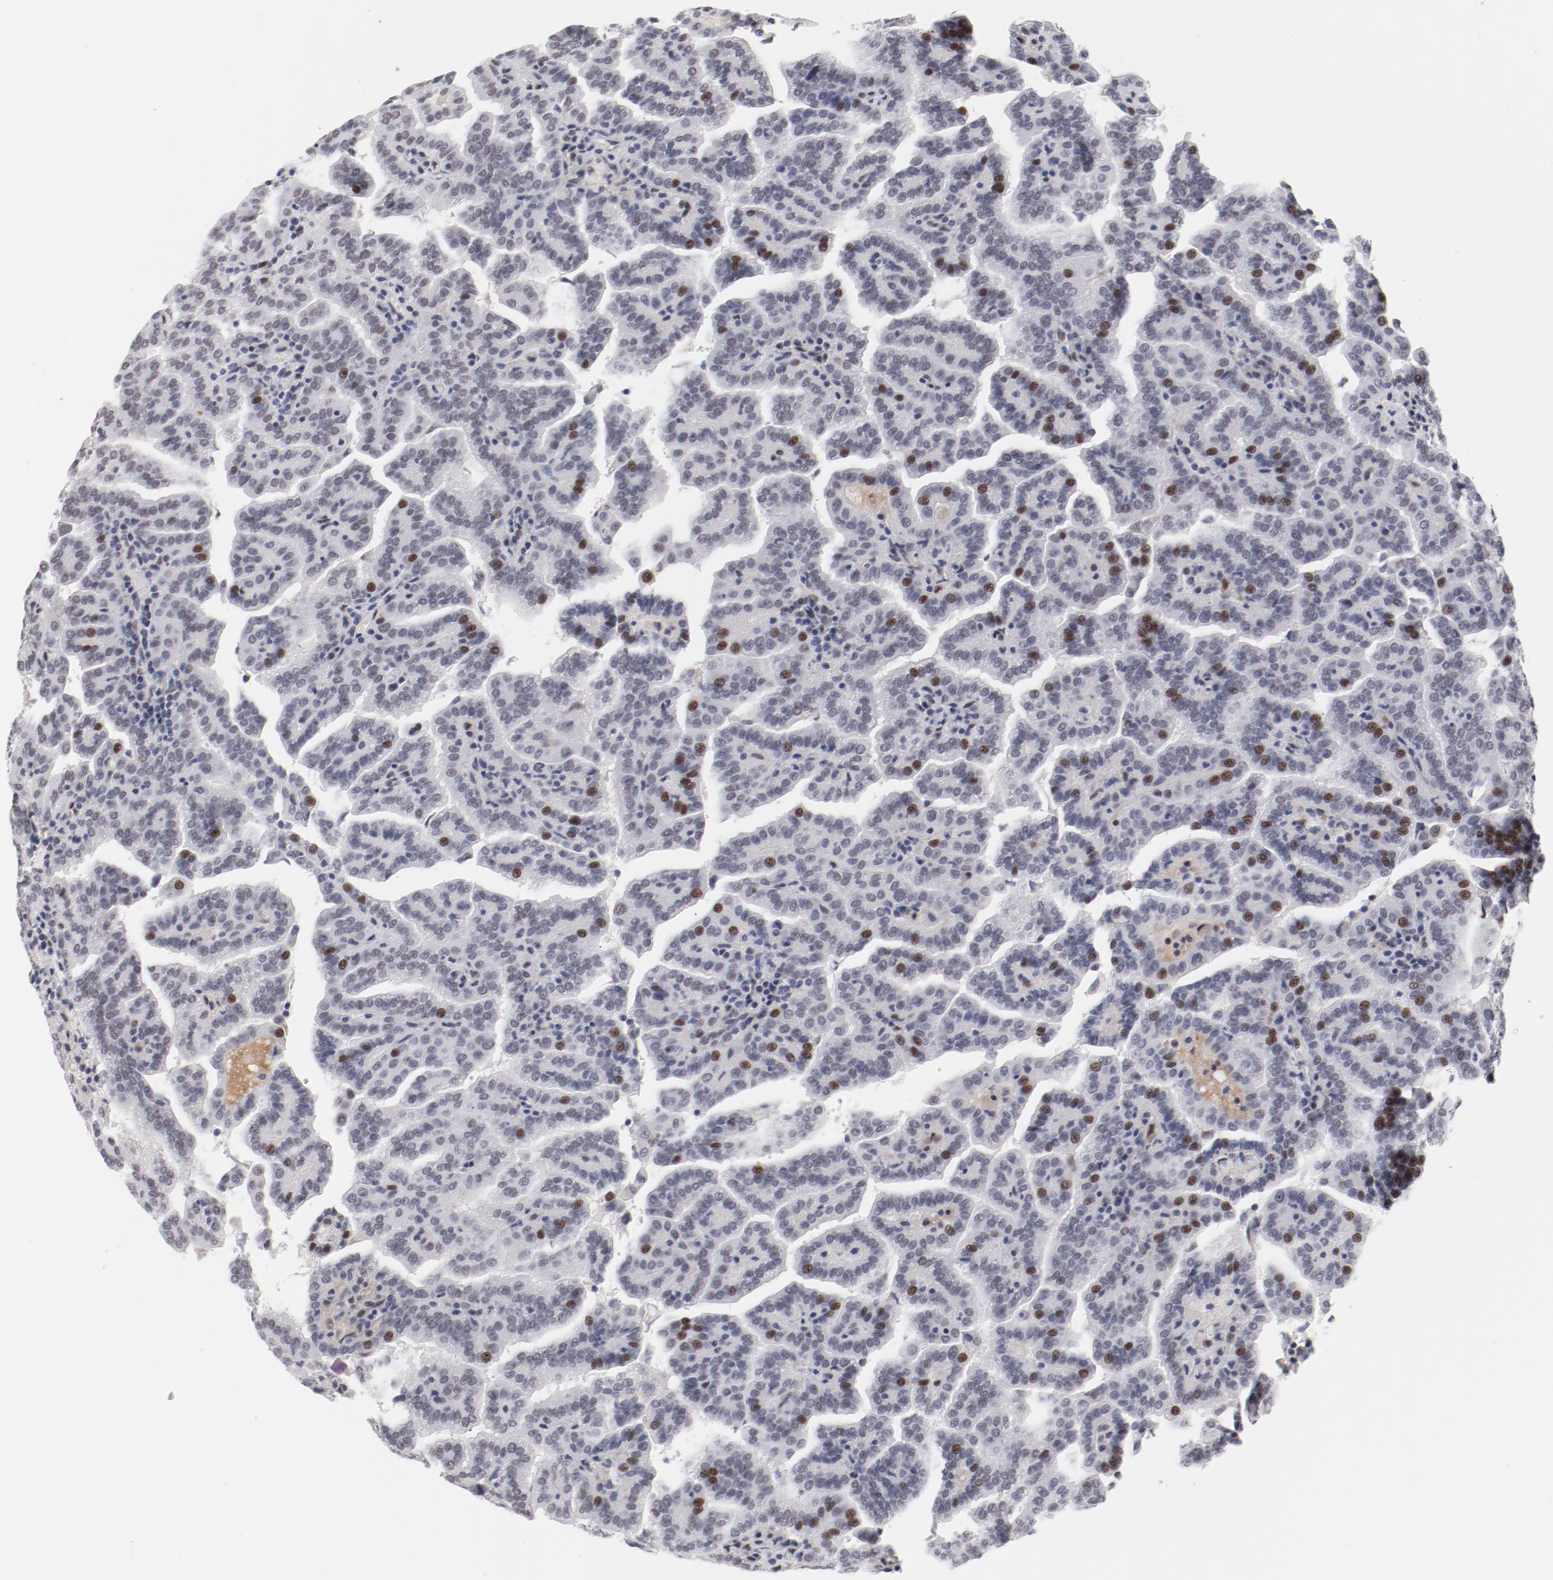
{"staining": {"intensity": "weak", "quantity": "25%-75%", "location": "nuclear"}, "tissue": "renal cancer", "cell_type": "Tumor cells", "image_type": "cancer", "snomed": [{"axis": "morphology", "description": "Adenocarcinoma, NOS"}, {"axis": "topography", "description": "Kidney"}], "caption": "Immunohistochemistry (IHC) (DAB (3,3'-diaminobenzidine)) staining of human renal adenocarcinoma shows weak nuclear protein staining in approximately 25%-75% of tumor cells.", "gene": "FSCB", "patient": {"sex": "male", "age": 61}}